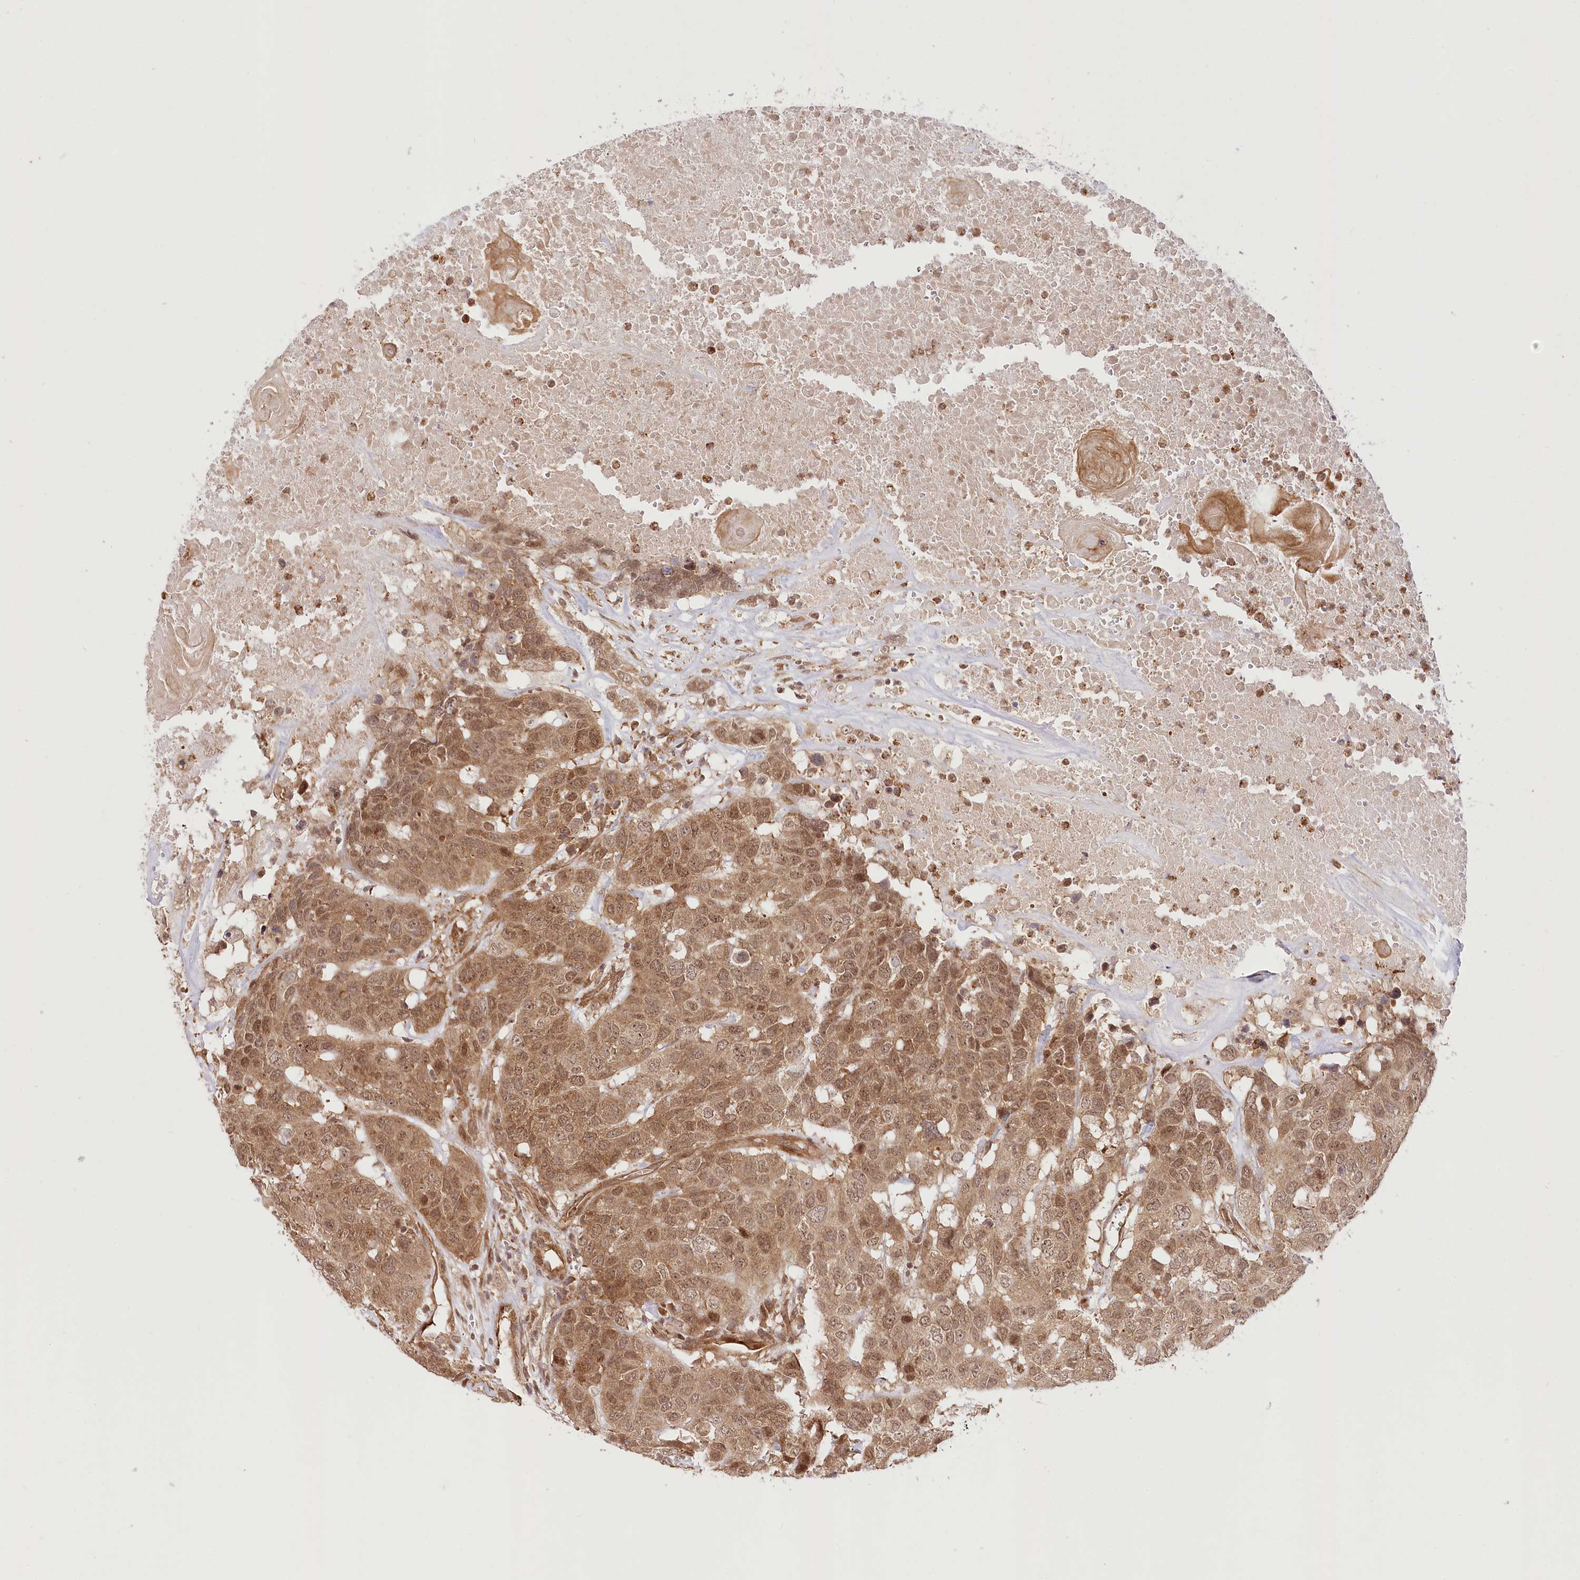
{"staining": {"intensity": "moderate", "quantity": ">75%", "location": "cytoplasmic/membranous,nuclear"}, "tissue": "head and neck cancer", "cell_type": "Tumor cells", "image_type": "cancer", "snomed": [{"axis": "morphology", "description": "Squamous cell carcinoma, NOS"}, {"axis": "topography", "description": "Head-Neck"}], "caption": "Immunohistochemistry histopathology image of neoplastic tissue: human head and neck cancer stained using immunohistochemistry shows medium levels of moderate protein expression localized specifically in the cytoplasmic/membranous and nuclear of tumor cells, appearing as a cytoplasmic/membranous and nuclear brown color.", "gene": "CEP70", "patient": {"sex": "male", "age": 66}}